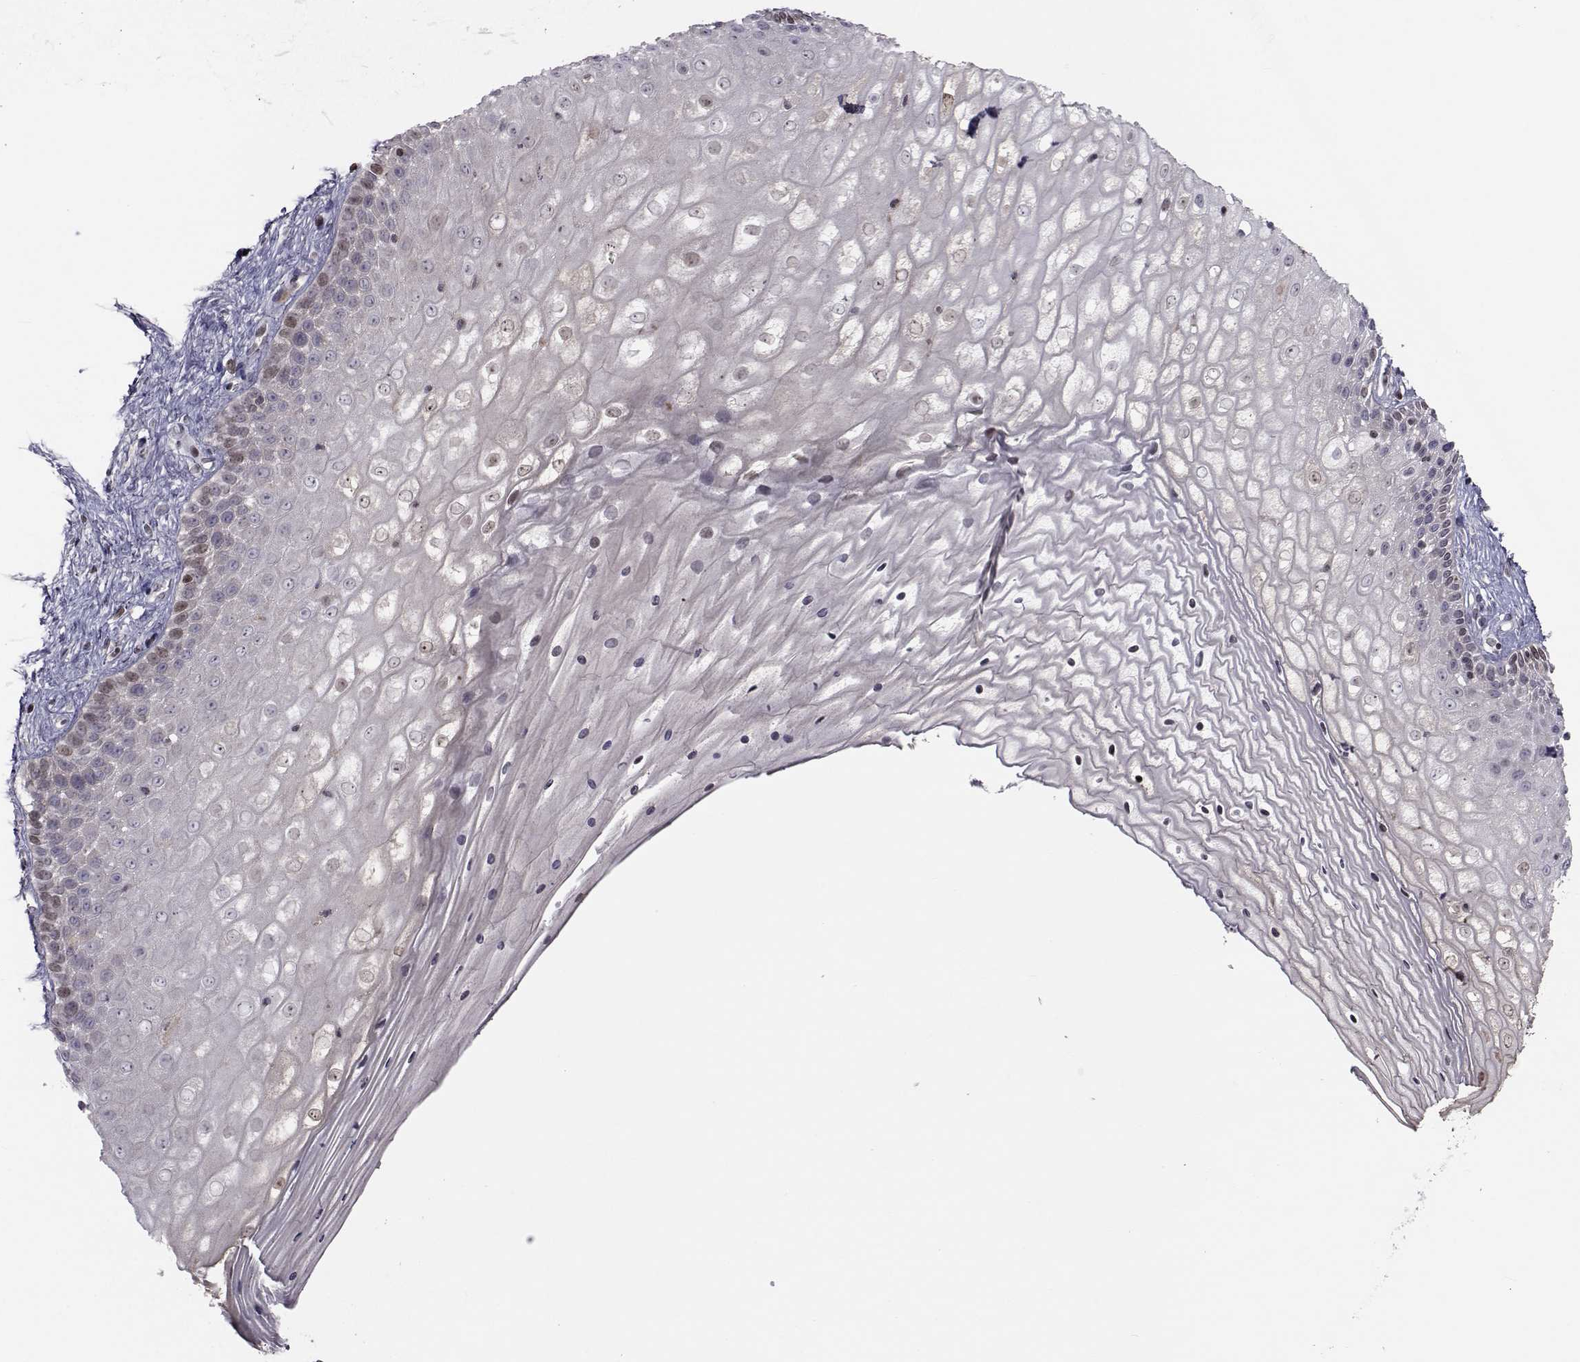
{"staining": {"intensity": "weak", "quantity": "<25%", "location": "nuclear"}, "tissue": "vagina", "cell_type": "Squamous epithelial cells", "image_type": "normal", "snomed": [{"axis": "morphology", "description": "Normal tissue, NOS"}, {"axis": "topography", "description": "Vagina"}], "caption": "Human vagina stained for a protein using immunohistochemistry (IHC) demonstrates no staining in squamous epithelial cells.", "gene": "PCP4L1", "patient": {"sex": "female", "age": 47}}